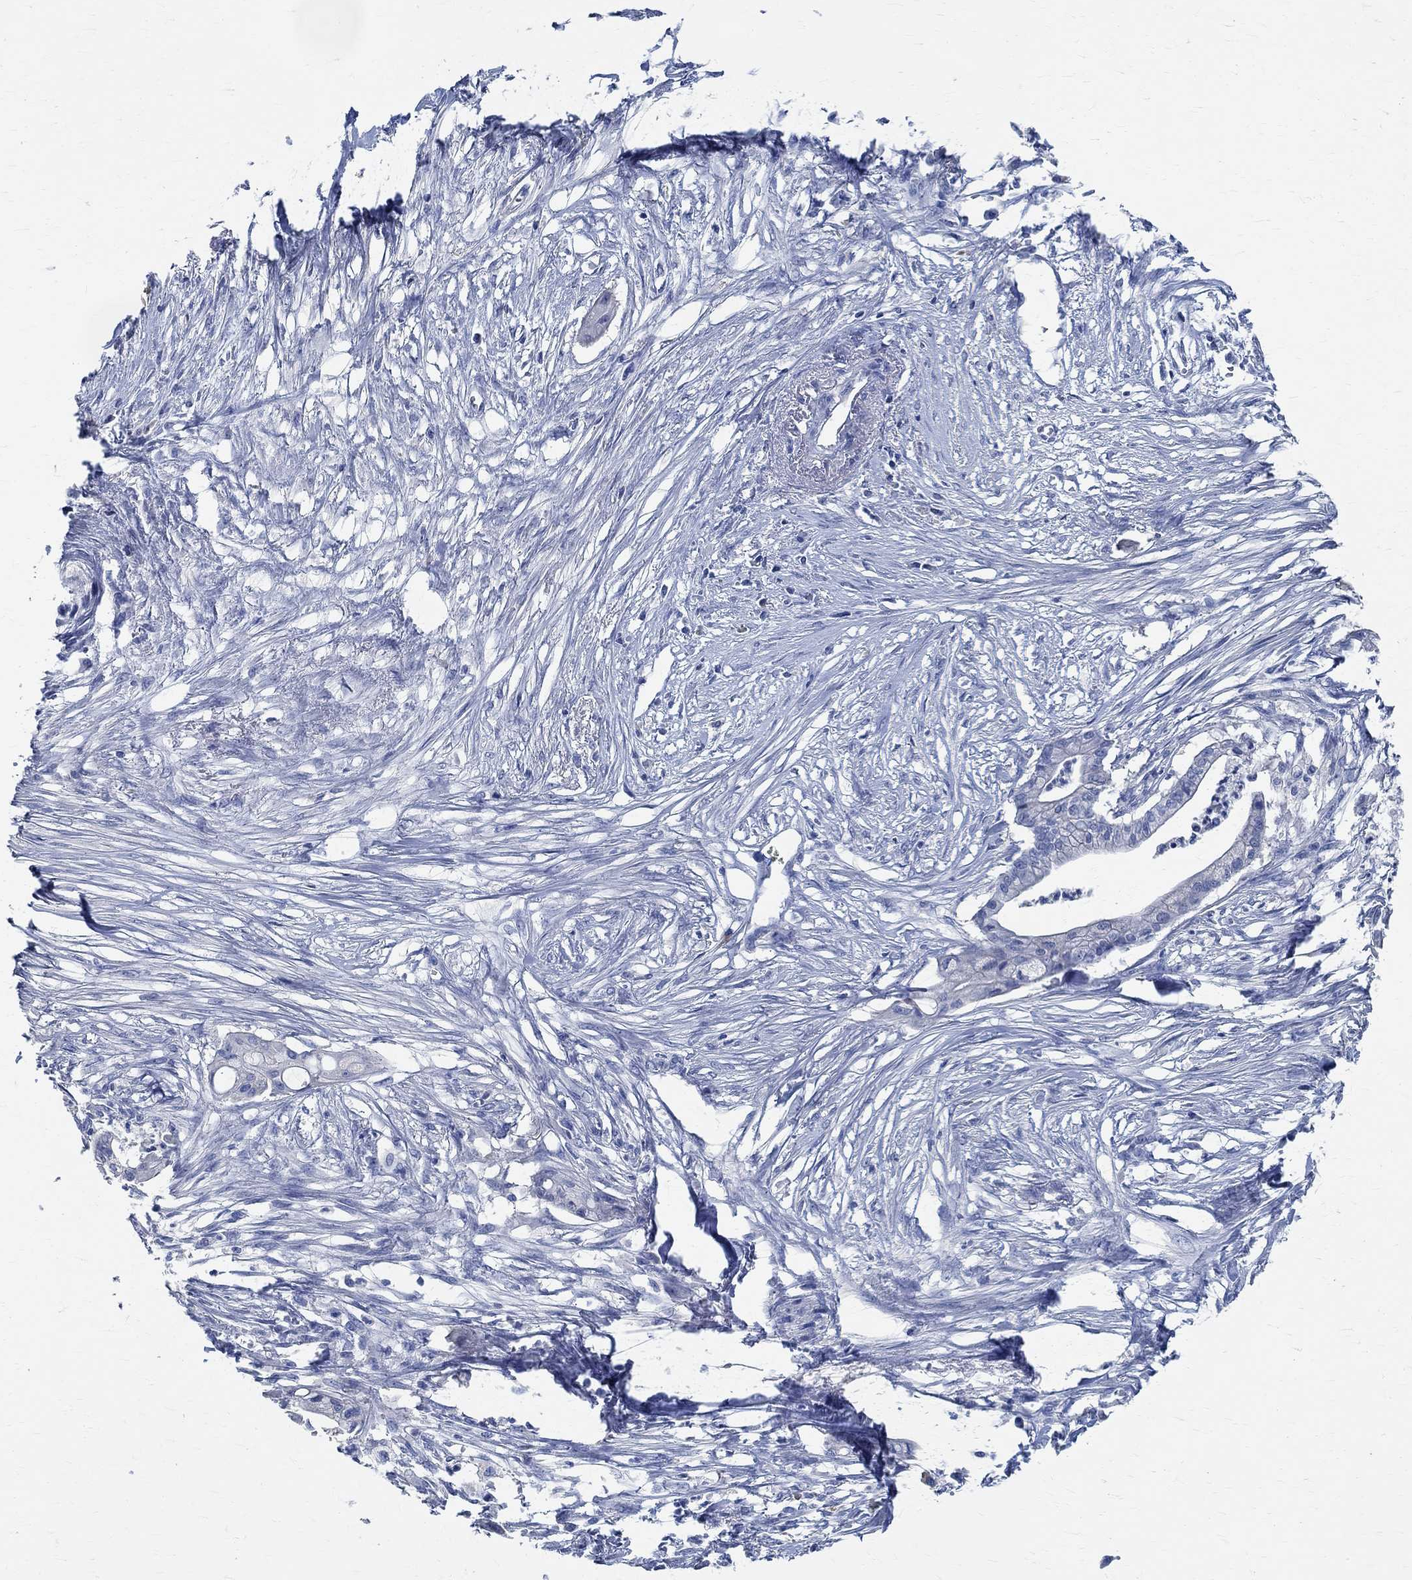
{"staining": {"intensity": "negative", "quantity": "none", "location": "none"}, "tissue": "pancreatic cancer", "cell_type": "Tumor cells", "image_type": "cancer", "snomed": [{"axis": "morphology", "description": "Normal tissue, NOS"}, {"axis": "morphology", "description": "Adenocarcinoma, NOS"}, {"axis": "topography", "description": "Pancreas"}], "caption": "This is a micrograph of immunohistochemistry (IHC) staining of pancreatic cancer (adenocarcinoma), which shows no staining in tumor cells. The staining is performed using DAB (3,3'-diaminobenzidine) brown chromogen with nuclei counter-stained in using hematoxylin.", "gene": "PRX", "patient": {"sex": "female", "age": 58}}